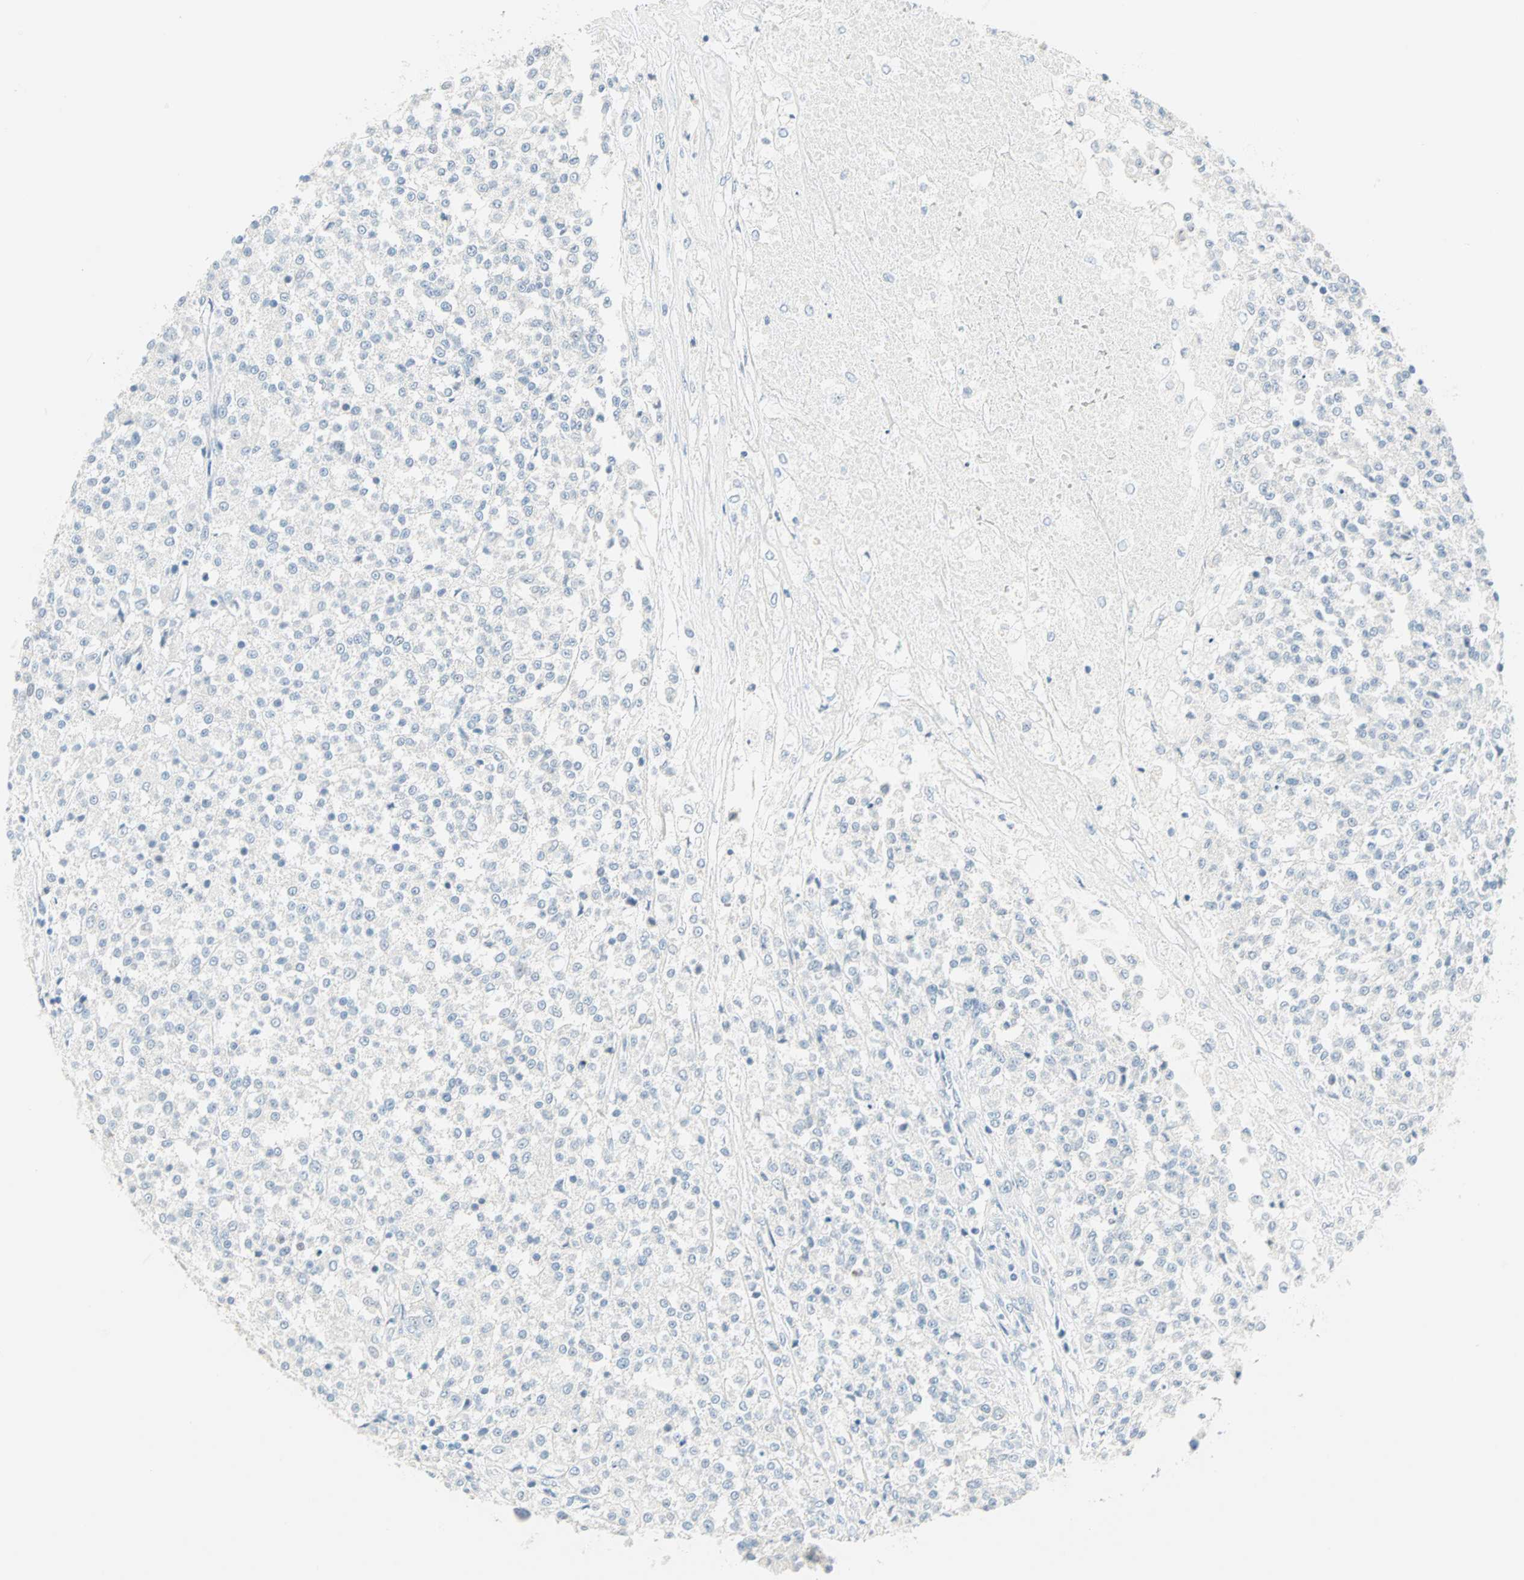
{"staining": {"intensity": "negative", "quantity": "none", "location": "none"}, "tissue": "testis cancer", "cell_type": "Tumor cells", "image_type": "cancer", "snomed": [{"axis": "morphology", "description": "Seminoma, NOS"}, {"axis": "topography", "description": "Testis"}], "caption": "The immunohistochemistry (IHC) photomicrograph has no significant staining in tumor cells of testis seminoma tissue. (DAB (3,3'-diaminobenzidine) immunohistochemistry (IHC) with hematoxylin counter stain).", "gene": "SULT1C2", "patient": {"sex": "male", "age": 59}}